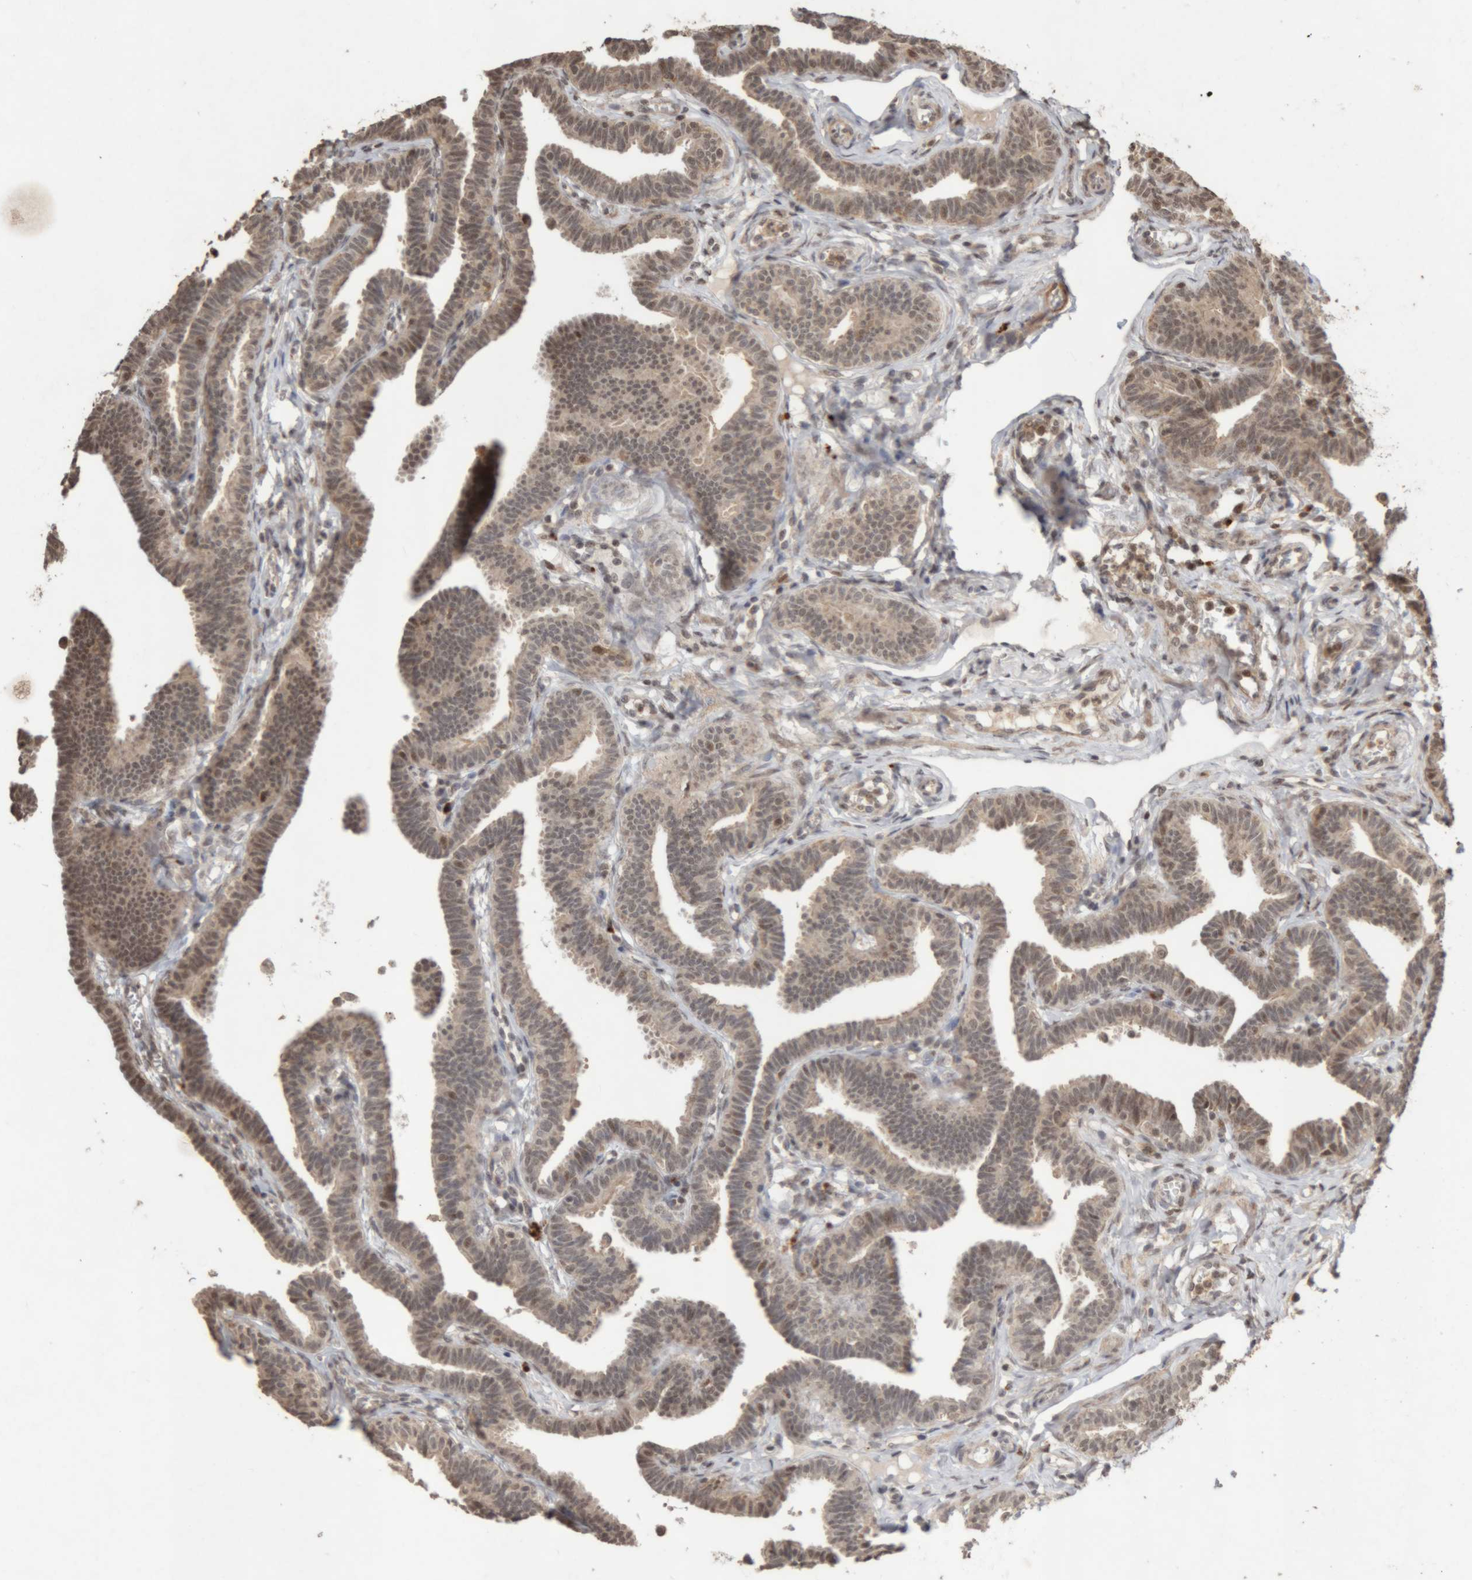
{"staining": {"intensity": "moderate", "quantity": ">75%", "location": "cytoplasmic/membranous,nuclear"}, "tissue": "fallopian tube", "cell_type": "Glandular cells", "image_type": "normal", "snomed": [{"axis": "morphology", "description": "Normal tissue, NOS"}, {"axis": "topography", "description": "Fallopian tube"}, {"axis": "topography", "description": "Ovary"}], "caption": "Immunohistochemical staining of unremarkable fallopian tube exhibits >75% levels of moderate cytoplasmic/membranous,nuclear protein staining in approximately >75% of glandular cells. The staining was performed using DAB (3,3'-diaminobenzidine), with brown indicating positive protein expression. Nuclei are stained blue with hematoxylin.", "gene": "KEAP1", "patient": {"sex": "female", "age": 23}}